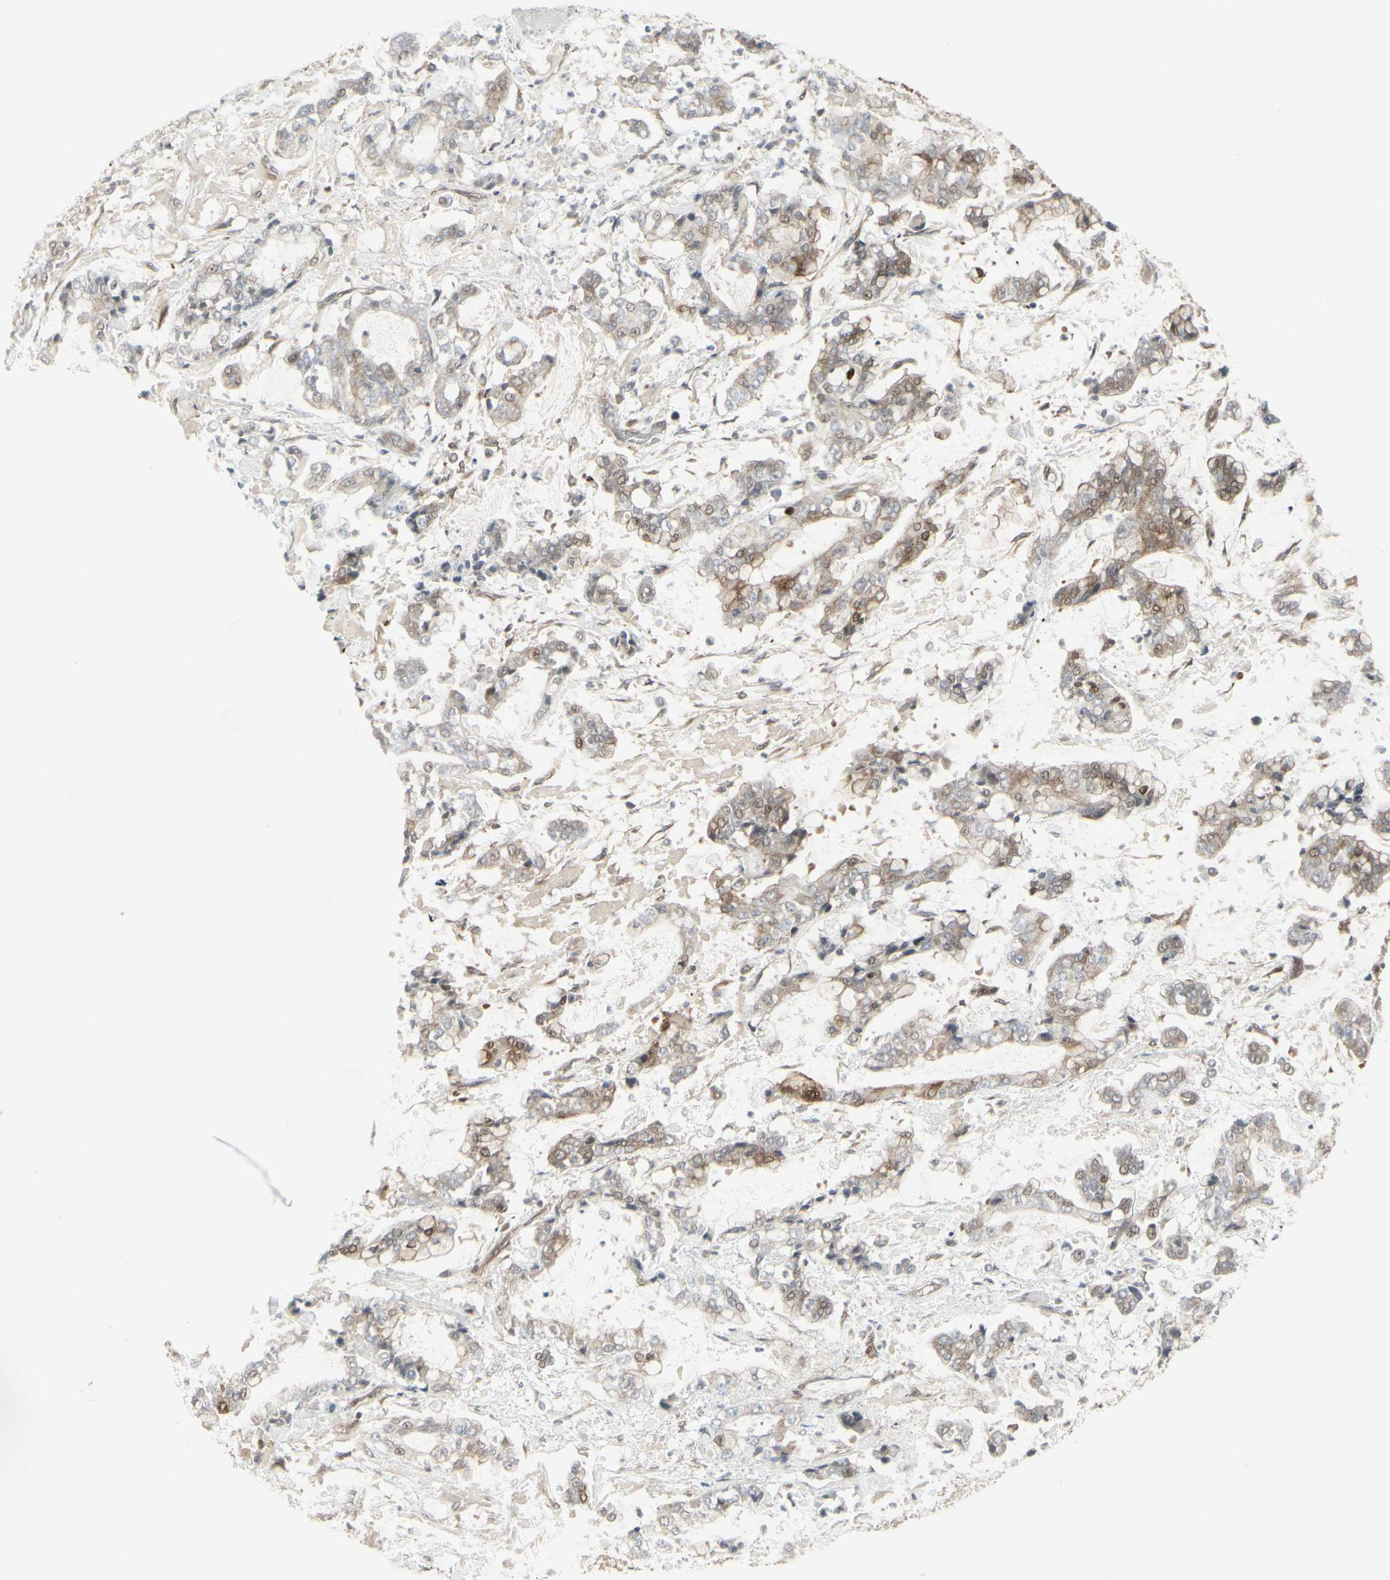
{"staining": {"intensity": "moderate", "quantity": "25%-75%", "location": "cytoplasmic/membranous,nuclear"}, "tissue": "stomach cancer", "cell_type": "Tumor cells", "image_type": "cancer", "snomed": [{"axis": "morphology", "description": "Normal tissue, NOS"}, {"axis": "morphology", "description": "Adenocarcinoma, NOS"}, {"axis": "topography", "description": "Stomach, upper"}, {"axis": "topography", "description": "Stomach"}], "caption": "Stomach adenocarcinoma stained with IHC demonstrates moderate cytoplasmic/membranous and nuclear positivity in approximately 25%-75% of tumor cells.", "gene": "IGFBP6", "patient": {"sex": "male", "age": 76}}